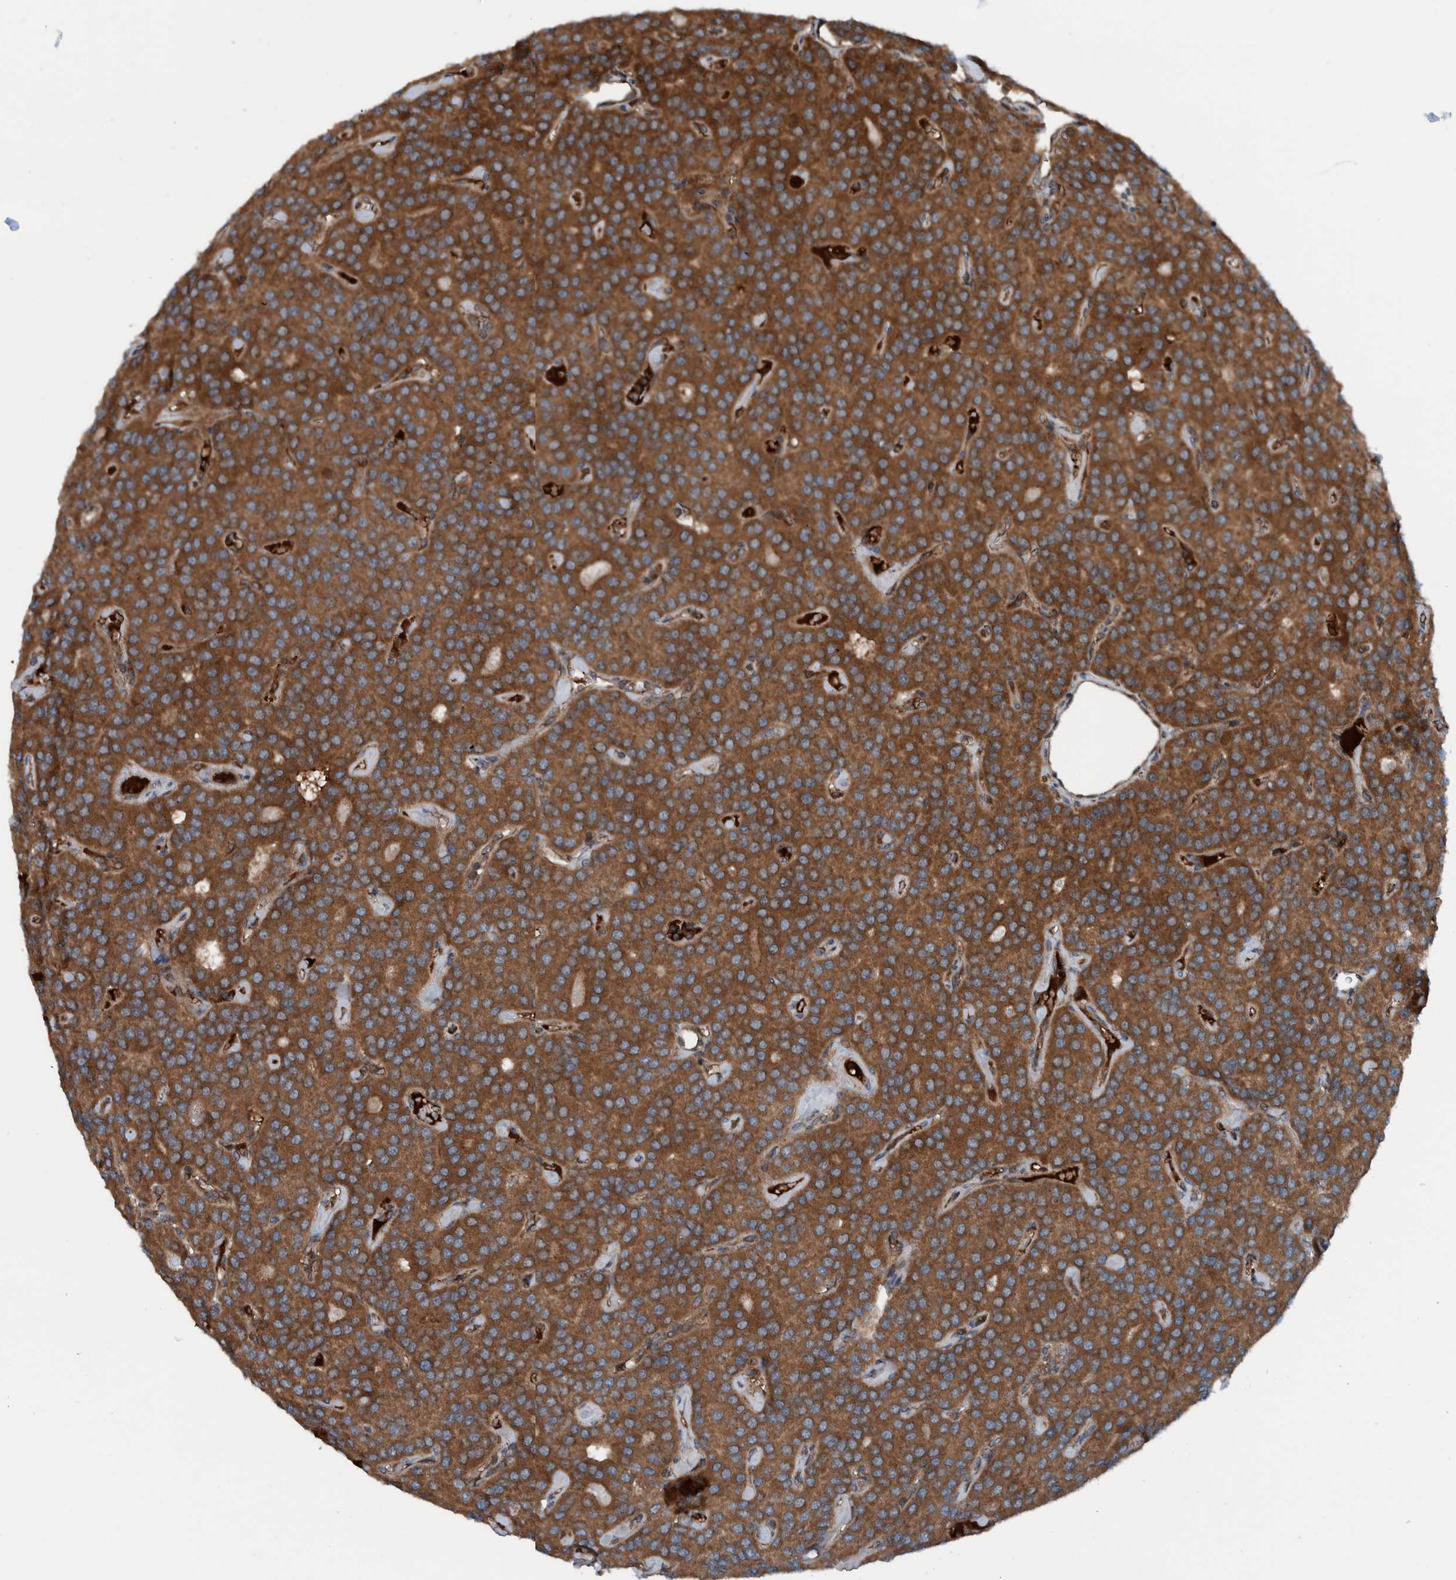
{"staining": {"intensity": "moderate", "quantity": ">75%", "location": "cytoplasmic/membranous"}, "tissue": "parathyroid gland", "cell_type": "Glandular cells", "image_type": "normal", "snomed": [{"axis": "morphology", "description": "Normal tissue, NOS"}, {"axis": "morphology", "description": "Adenoma, NOS"}, {"axis": "topography", "description": "Parathyroid gland"}], "caption": "Glandular cells reveal medium levels of moderate cytoplasmic/membranous expression in about >75% of cells in unremarkable parathyroid gland. (DAB IHC with brightfield microscopy, high magnification).", "gene": "CUEDC1", "patient": {"sex": "female", "age": 86}}